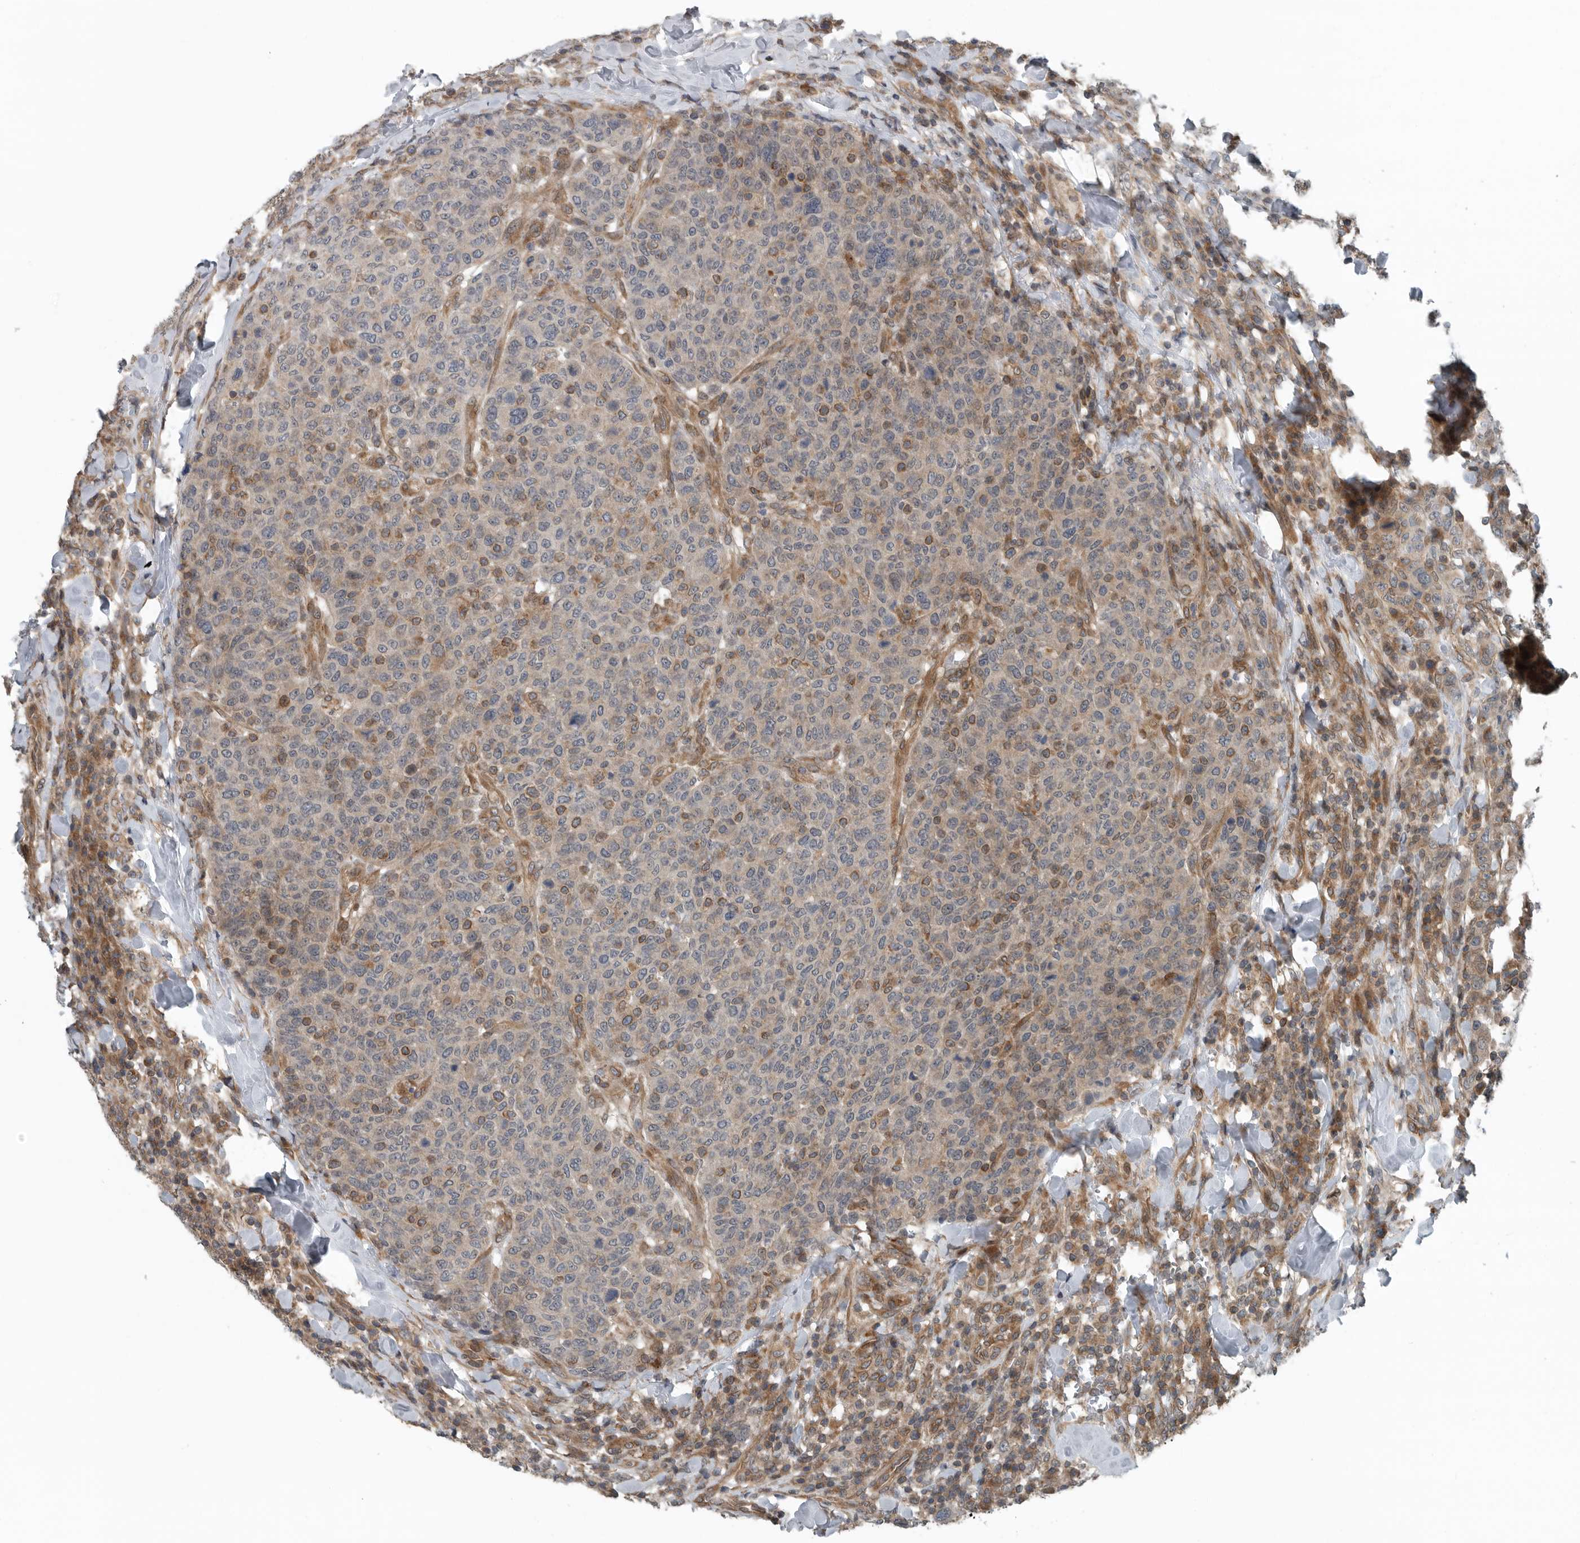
{"staining": {"intensity": "moderate", "quantity": "<25%", "location": "cytoplasmic/membranous"}, "tissue": "breast cancer", "cell_type": "Tumor cells", "image_type": "cancer", "snomed": [{"axis": "morphology", "description": "Duct carcinoma"}, {"axis": "topography", "description": "Breast"}], "caption": "Immunohistochemistry (IHC) of human breast cancer (invasive ductal carcinoma) exhibits low levels of moderate cytoplasmic/membranous expression in about <25% of tumor cells.", "gene": "AMFR", "patient": {"sex": "female", "age": 37}}